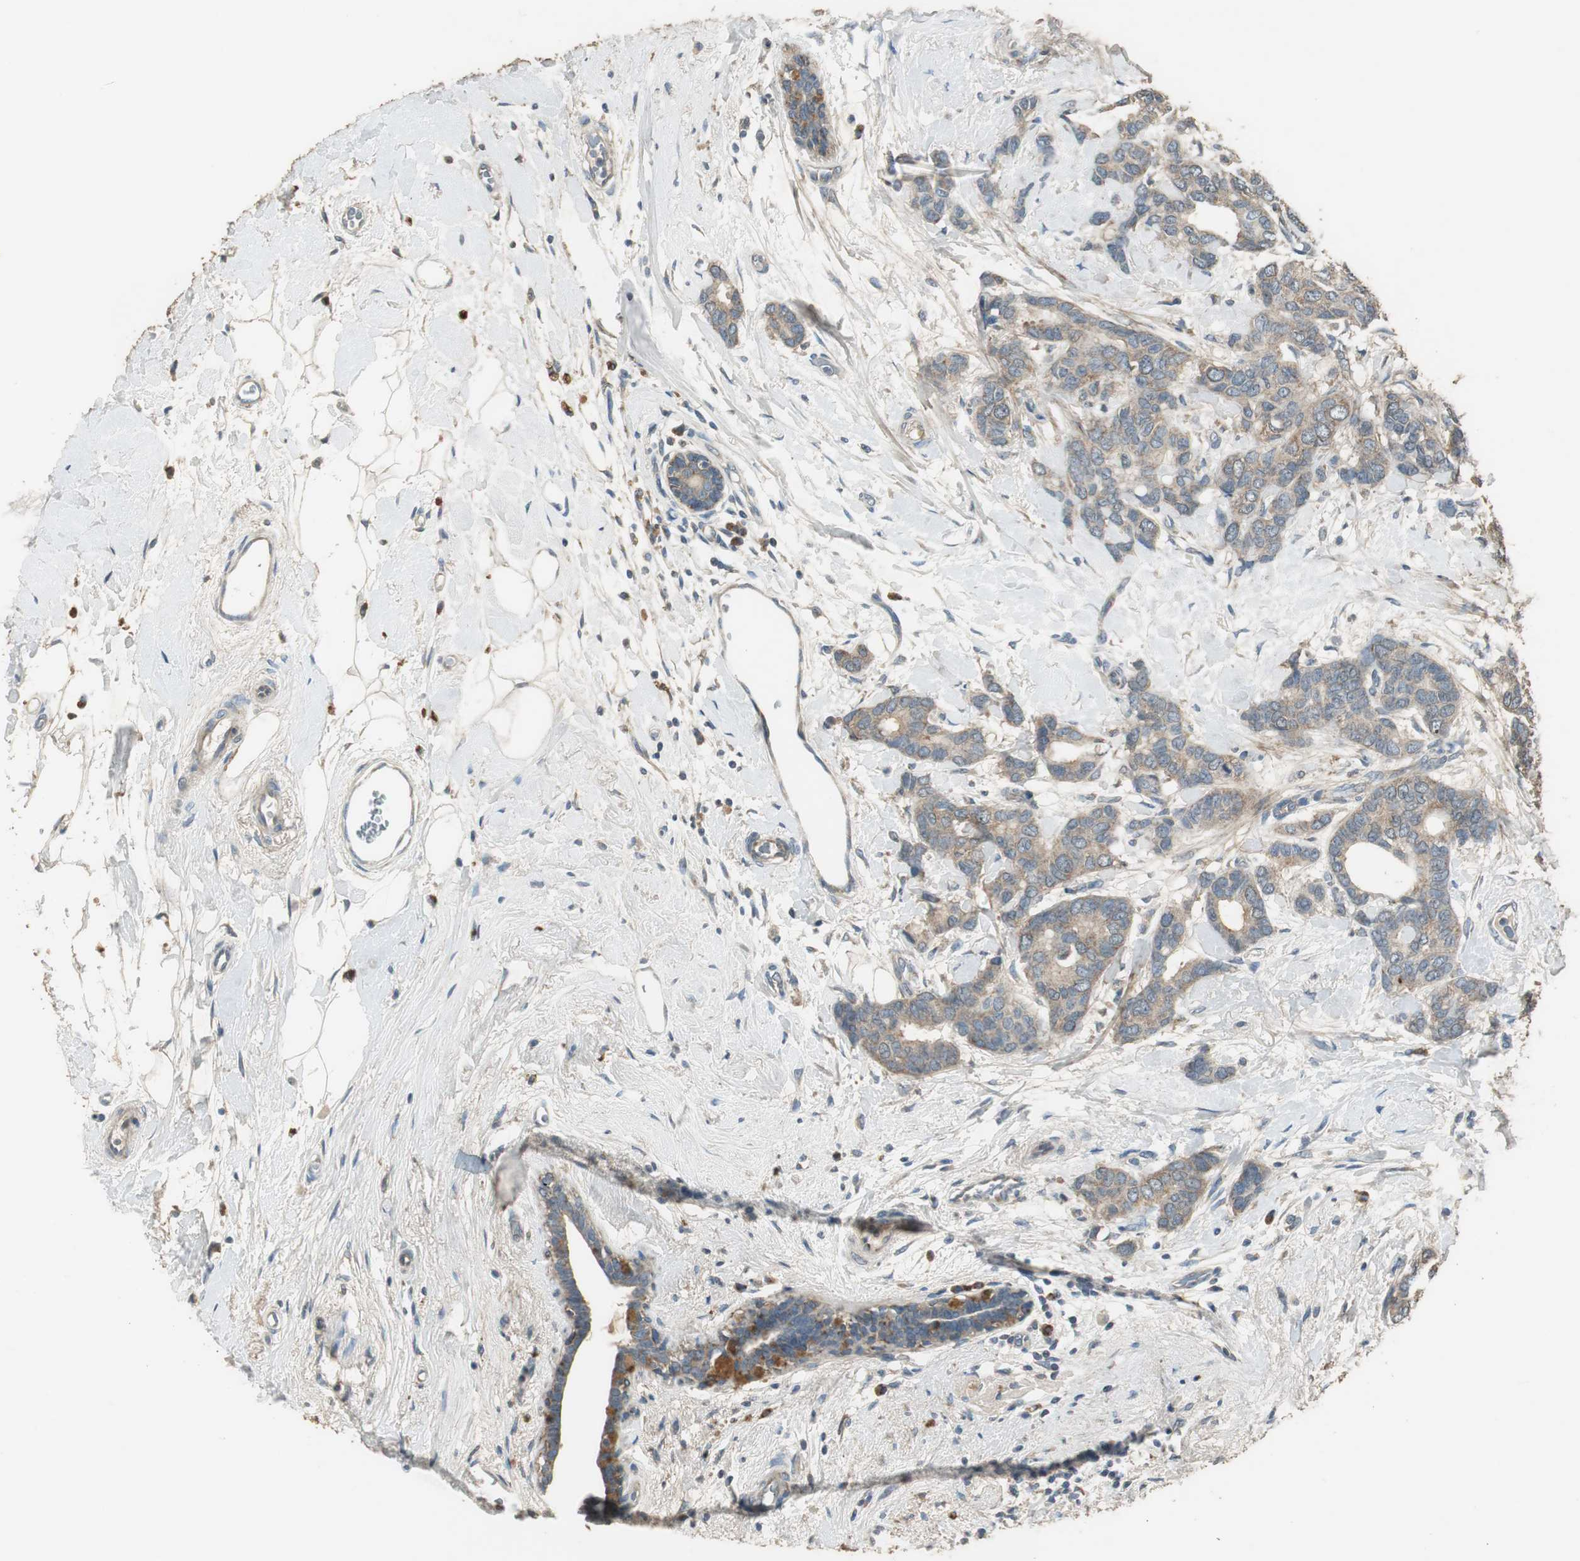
{"staining": {"intensity": "weak", "quantity": ">75%", "location": "cytoplasmic/membranous"}, "tissue": "breast cancer", "cell_type": "Tumor cells", "image_type": "cancer", "snomed": [{"axis": "morphology", "description": "Duct carcinoma"}, {"axis": "topography", "description": "Breast"}], "caption": "This is an image of IHC staining of breast cancer, which shows weak expression in the cytoplasmic/membranous of tumor cells.", "gene": "MSTO1", "patient": {"sex": "female", "age": 87}}